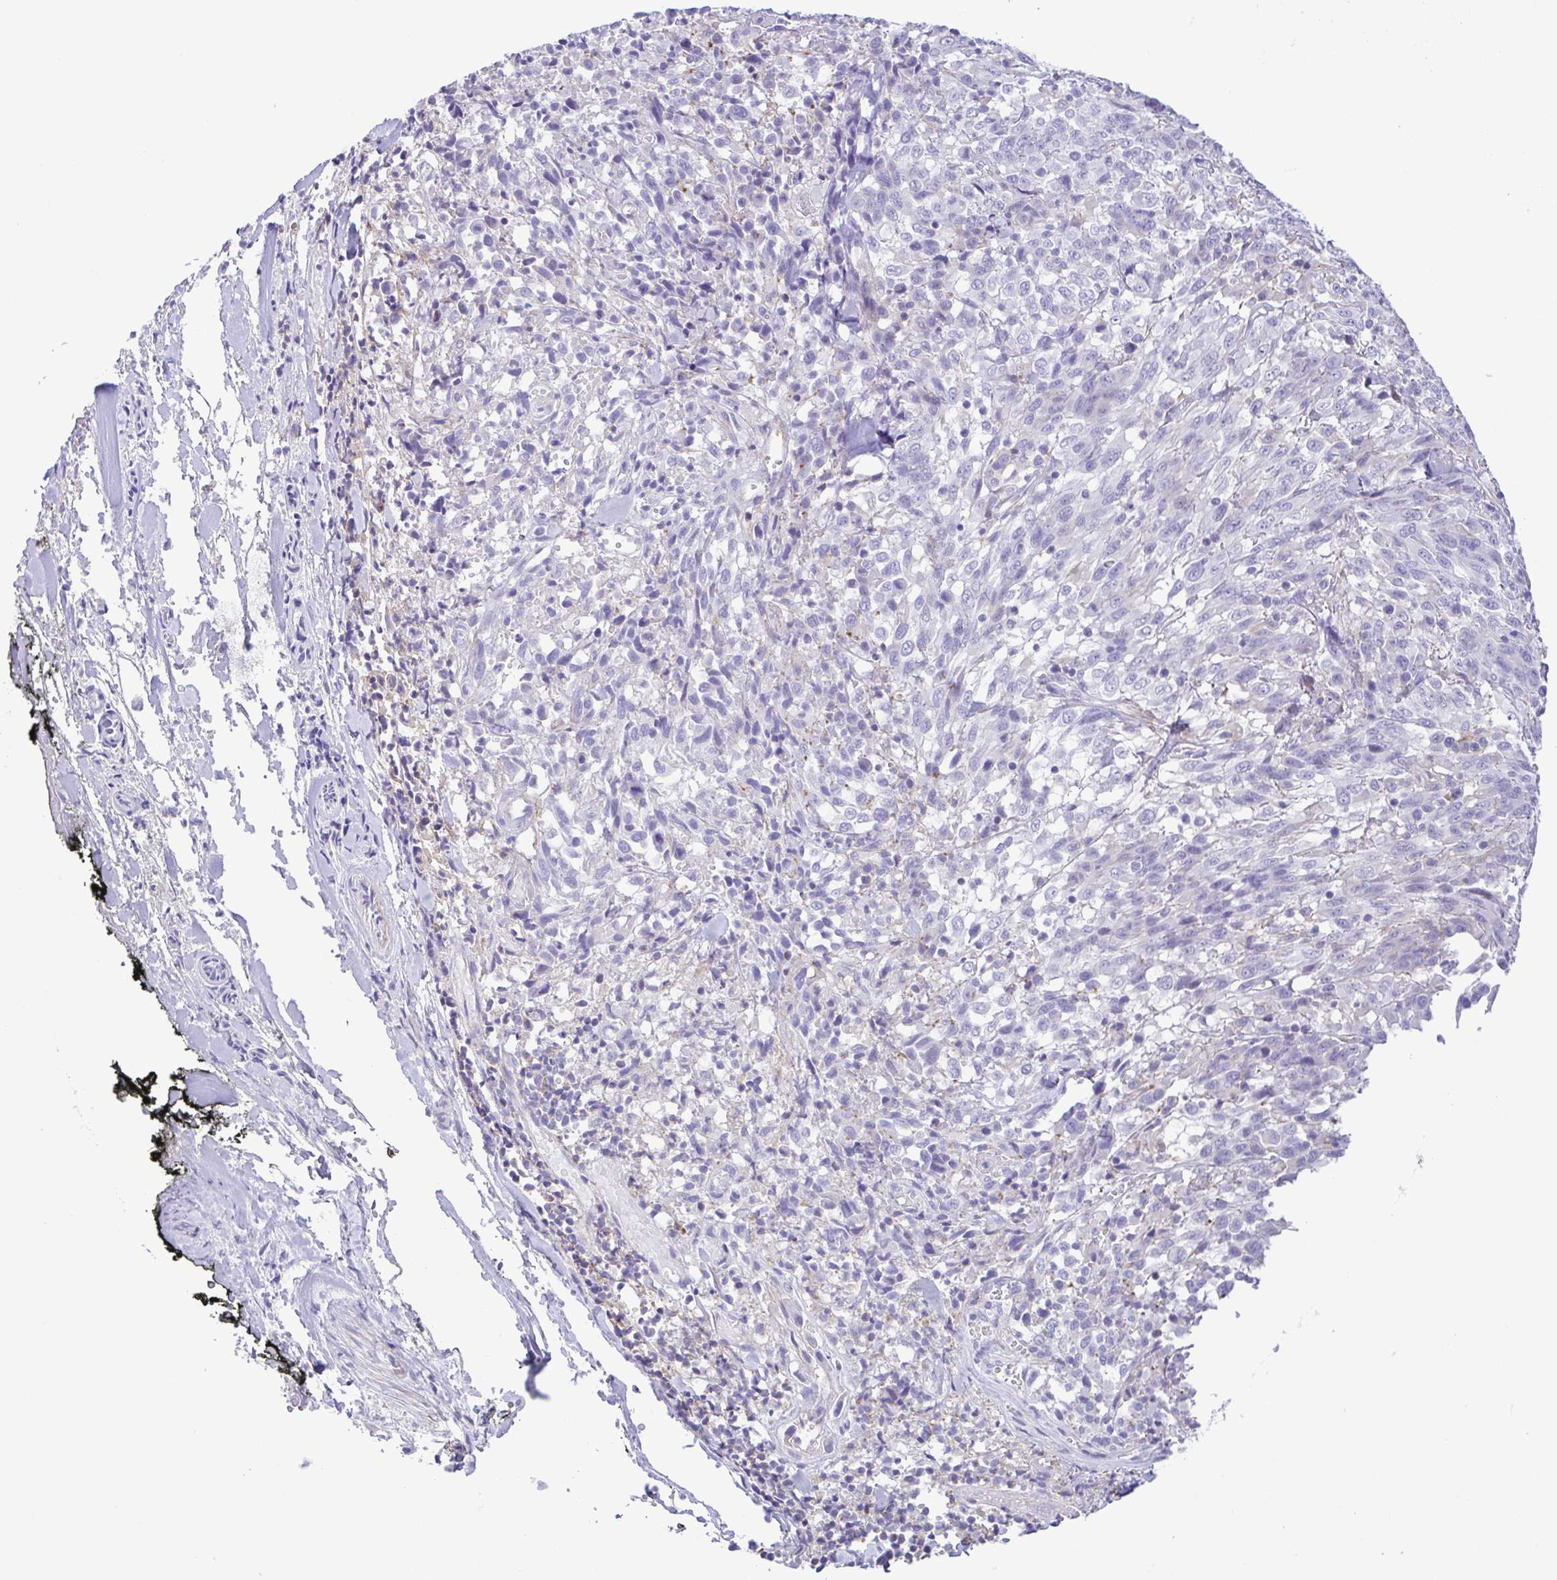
{"staining": {"intensity": "negative", "quantity": "none", "location": "none"}, "tissue": "melanoma", "cell_type": "Tumor cells", "image_type": "cancer", "snomed": [{"axis": "morphology", "description": "Malignant melanoma, NOS"}, {"axis": "topography", "description": "Skin"}], "caption": "IHC micrograph of malignant melanoma stained for a protein (brown), which reveals no expression in tumor cells.", "gene": "GPR182", "patient": {"sex": "female", "age": 91}}